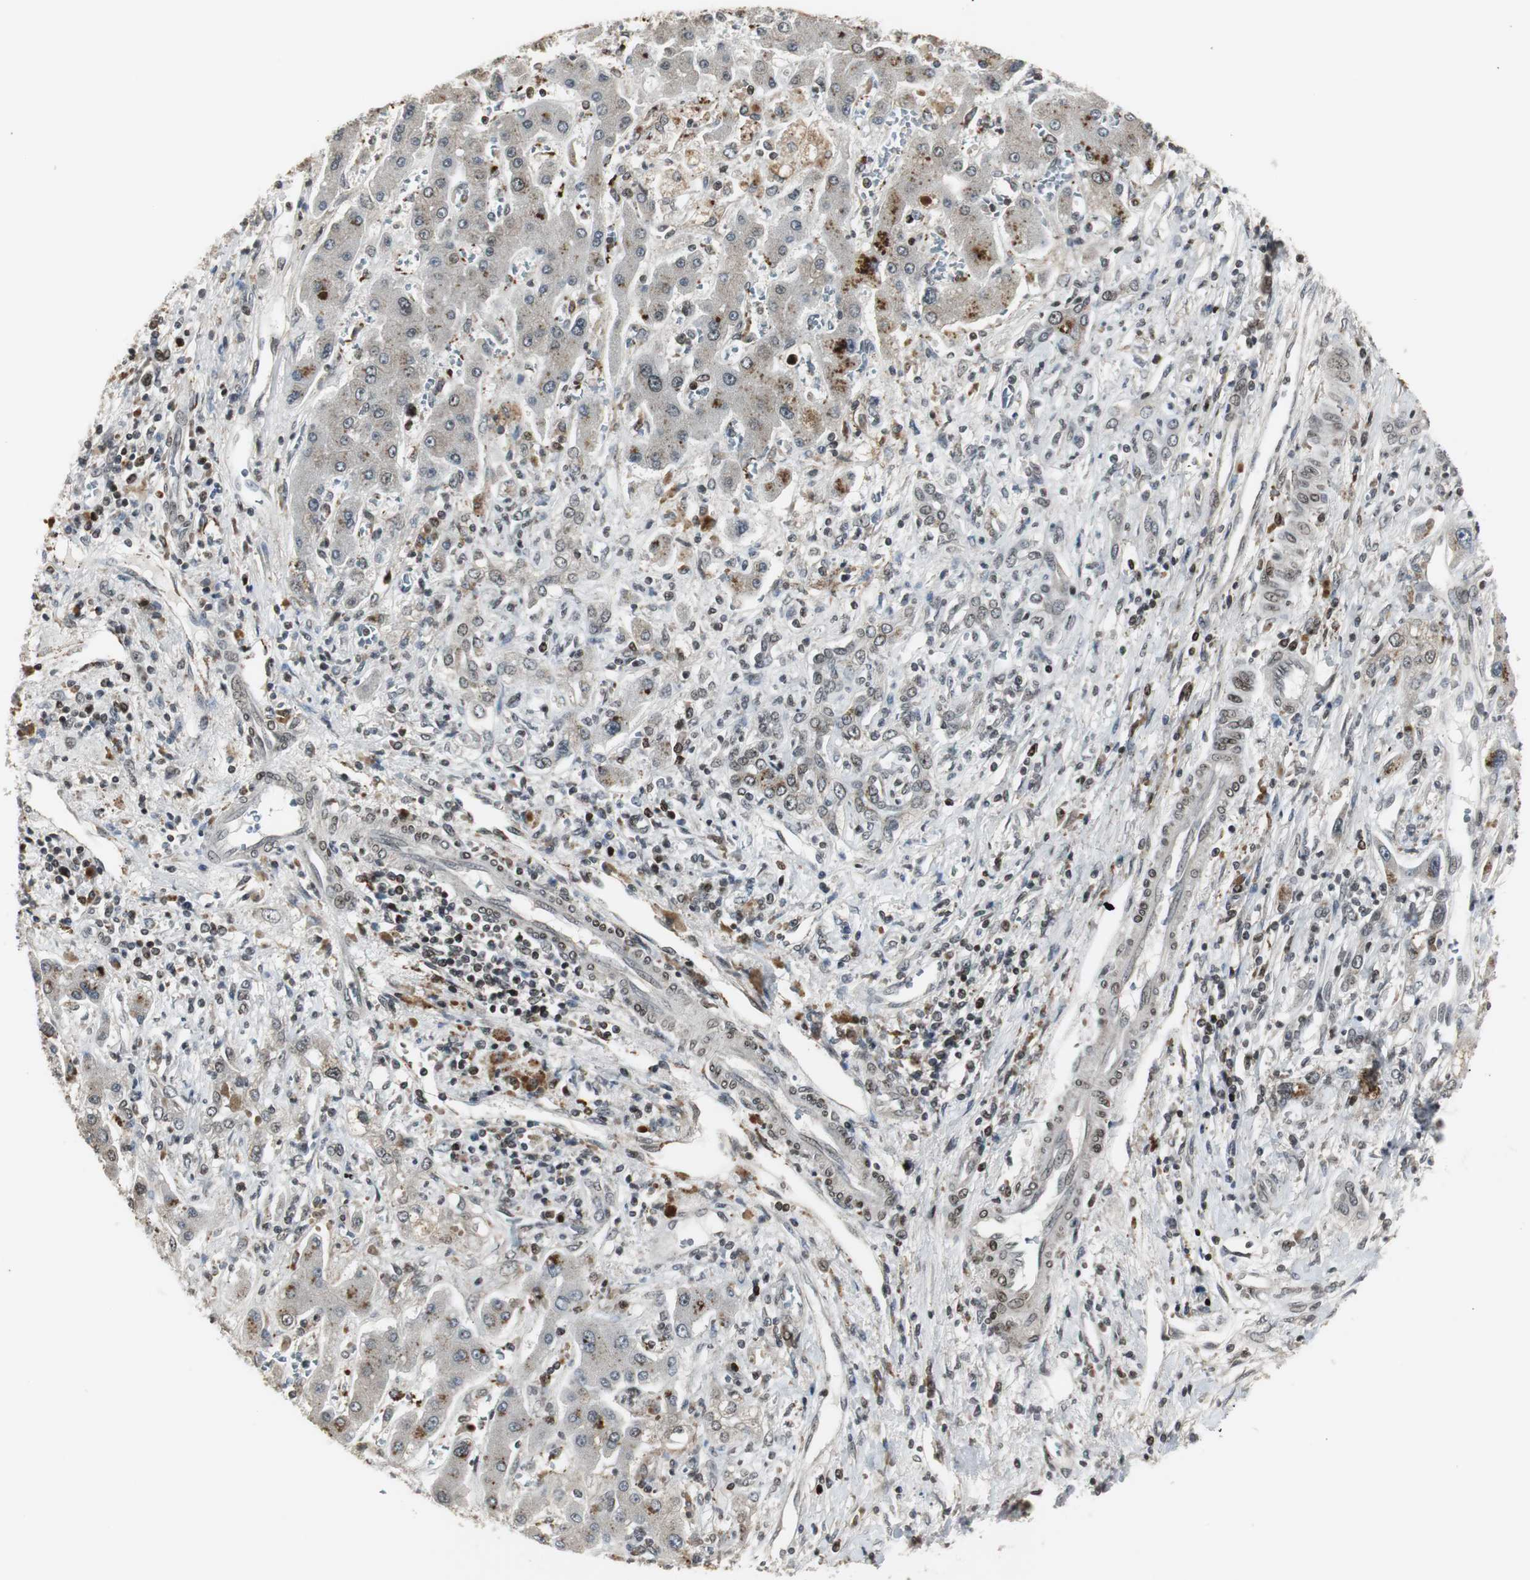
{"staining": {"intensity": "moderate", "quantity": "25%-75%", "location": "cytoplasmic/membranous"}, "tissue": "liver cancer", "cell_type": "Tumor cells", "image_type": "cancer", "snomed": [{"axis": "morphology", "description": "Cholangiocarcinoma"}, {"axis": "topography", "description": "Liver"}], "caption": "Liver cancer (cholangiocarcinoma) was stained to show a protein in brown. There is medium levels of moderate cytoplasmic/membranous expression in about 25%-75% of tumor cells.", "gene": "MPG", "patient": {"sex": "male", "age": 50}}